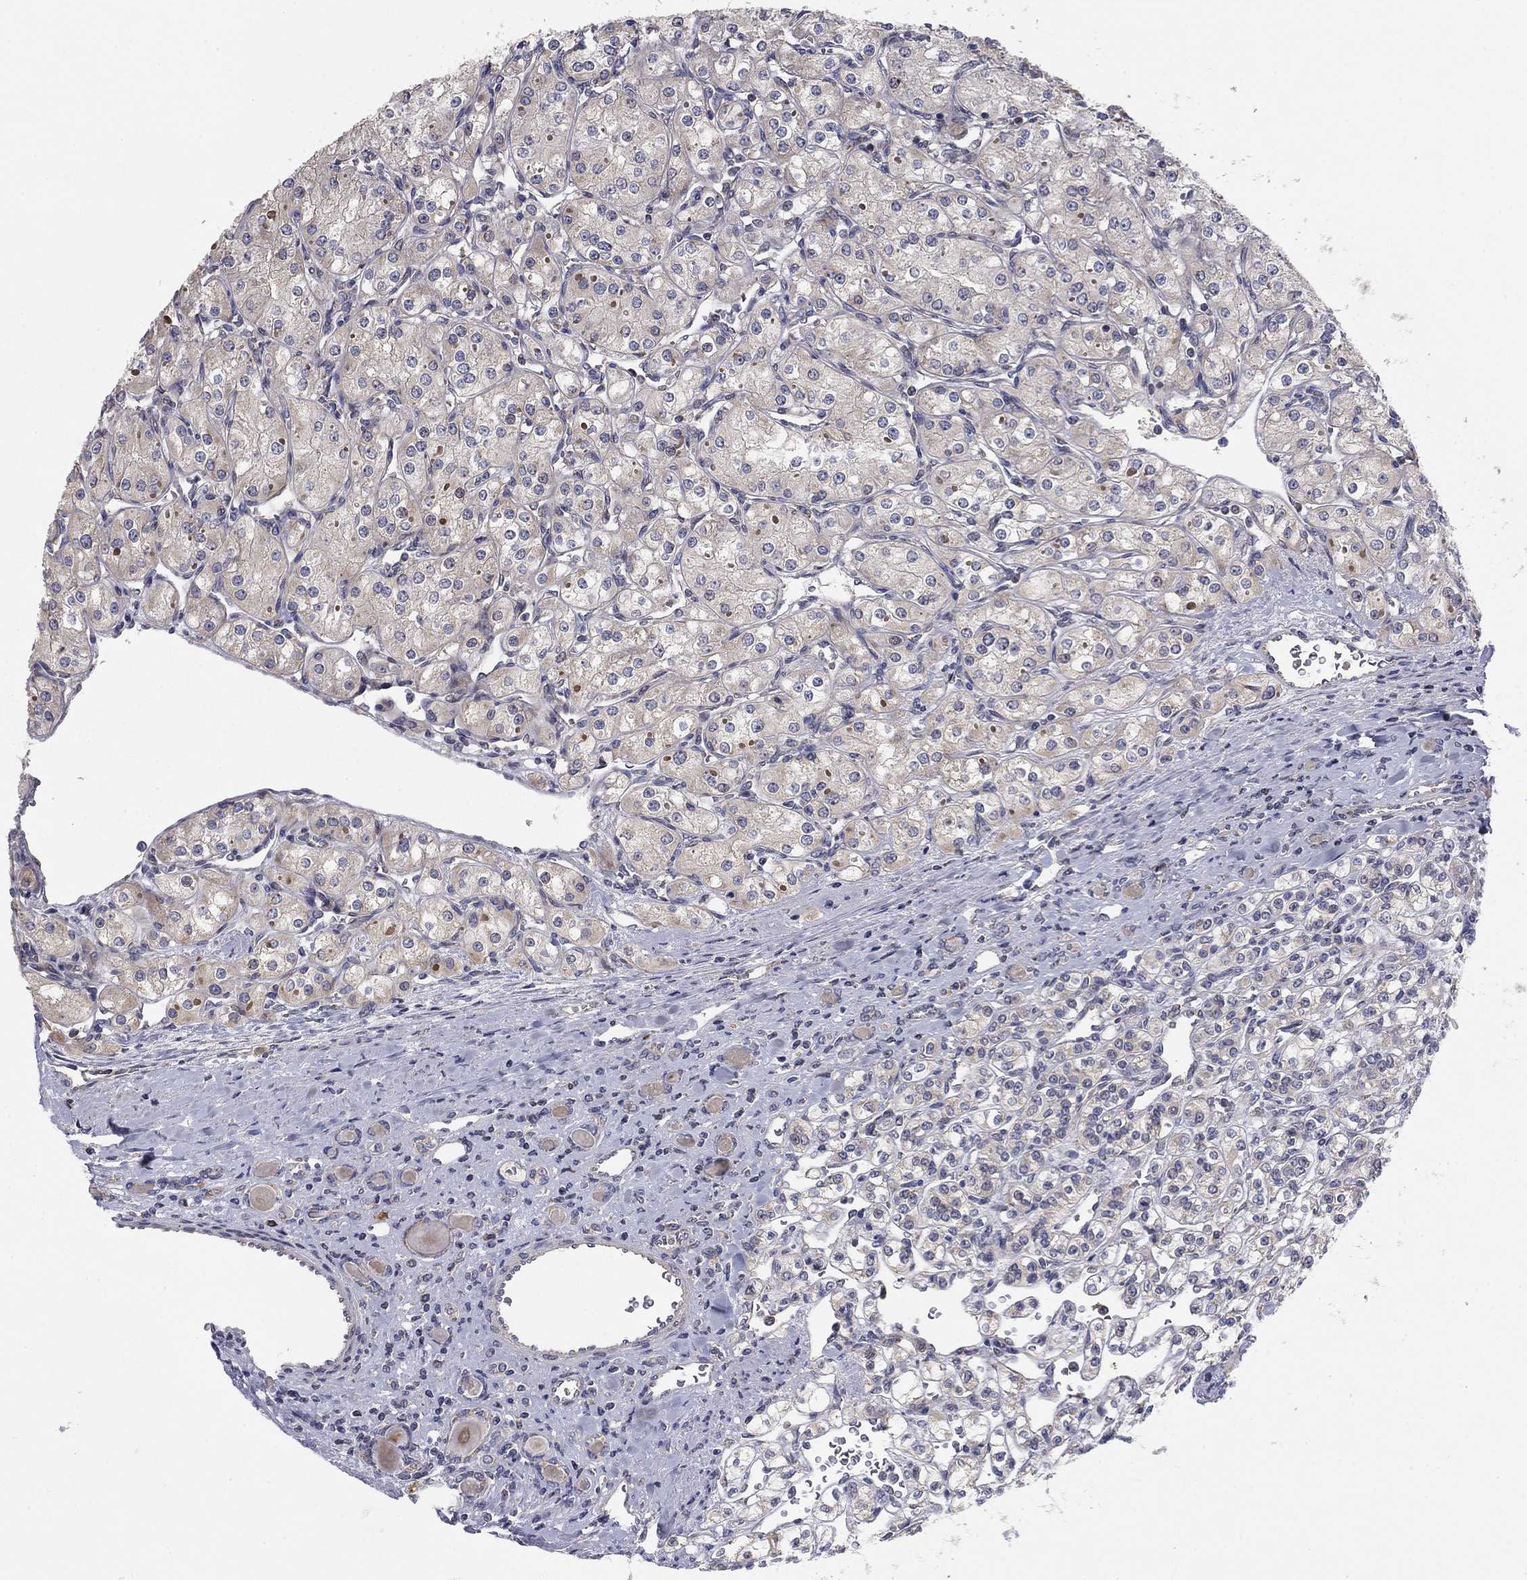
{"staining": {"intensity": "negative", "quantity": "none", "location": "none"}, "tissue": "renal cancer", "cell_type": "Tumor cells", "image_type": "cancer", "snomed": [{"axis": "morphology", "description": "Adenocarcinoma, NOS"}, {"axis": "topography", "description": "Kidney"}], "caption": "A high-resolution histopathology image shows IHC staining of renal adenocarcinoma, which reveals no significant expression in tumor cells.", "gene": "MMAA", "patient": {"sex": "male", "age": 77}}